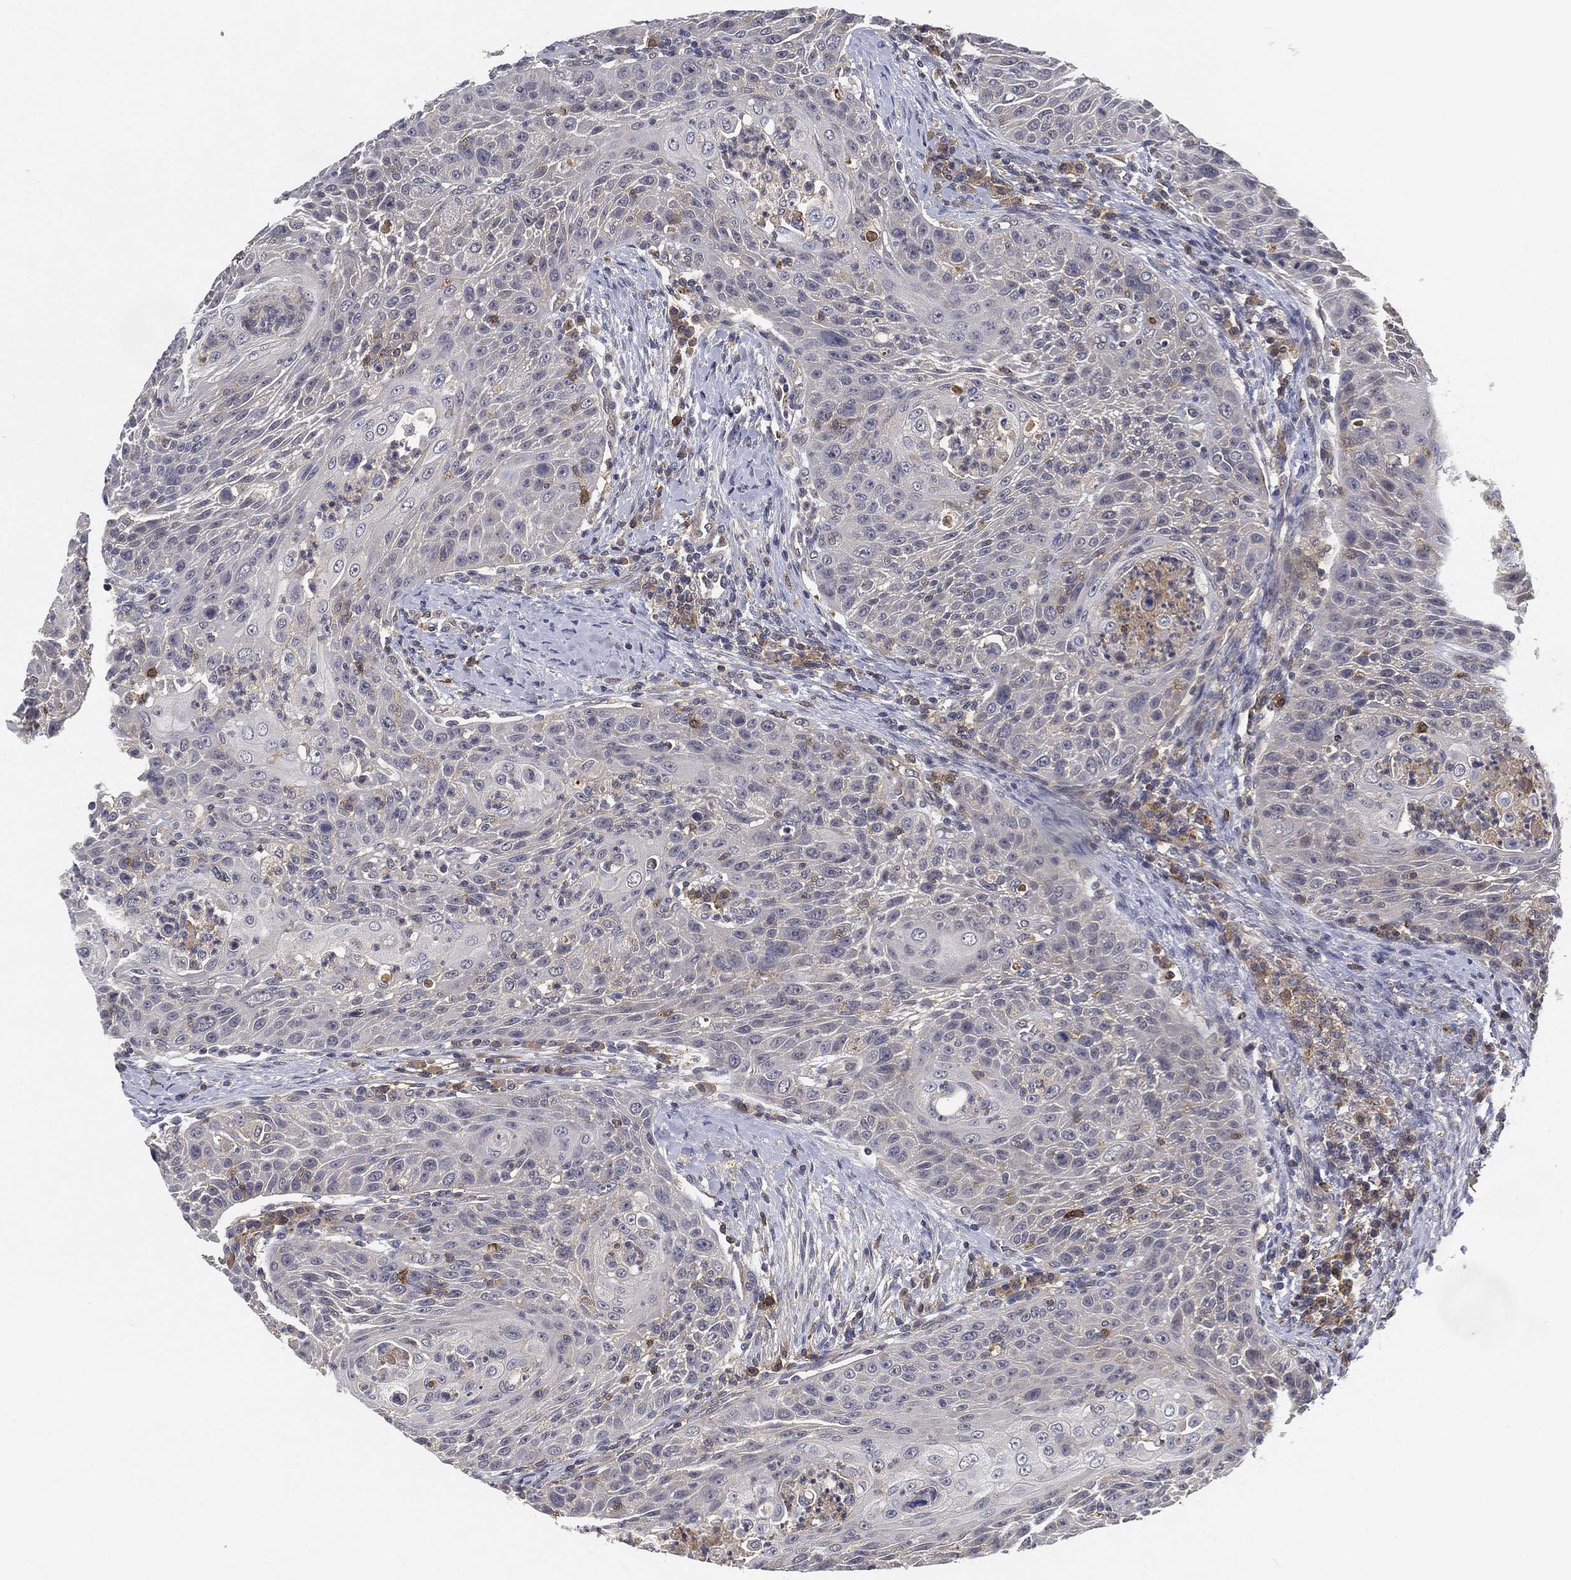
{"staining": {"intensity": "negative", "quantity": "none", "location": "none"}, "tissue": "head and neck cancer", "cell_type": "Tumor cells", "image_type": "cancer", "snomed": [{"axis": "morphology", "description": "Squamous cell carcinoma, NOS"}, {"axis": "topography", "description": "Head-Neck"}], "caption": "Head and neck cancer stained for a protein using IHC shows no positivity tumor cells.", "gene": "CFAP251", "patient": {"sex": "male", "age": 69}}